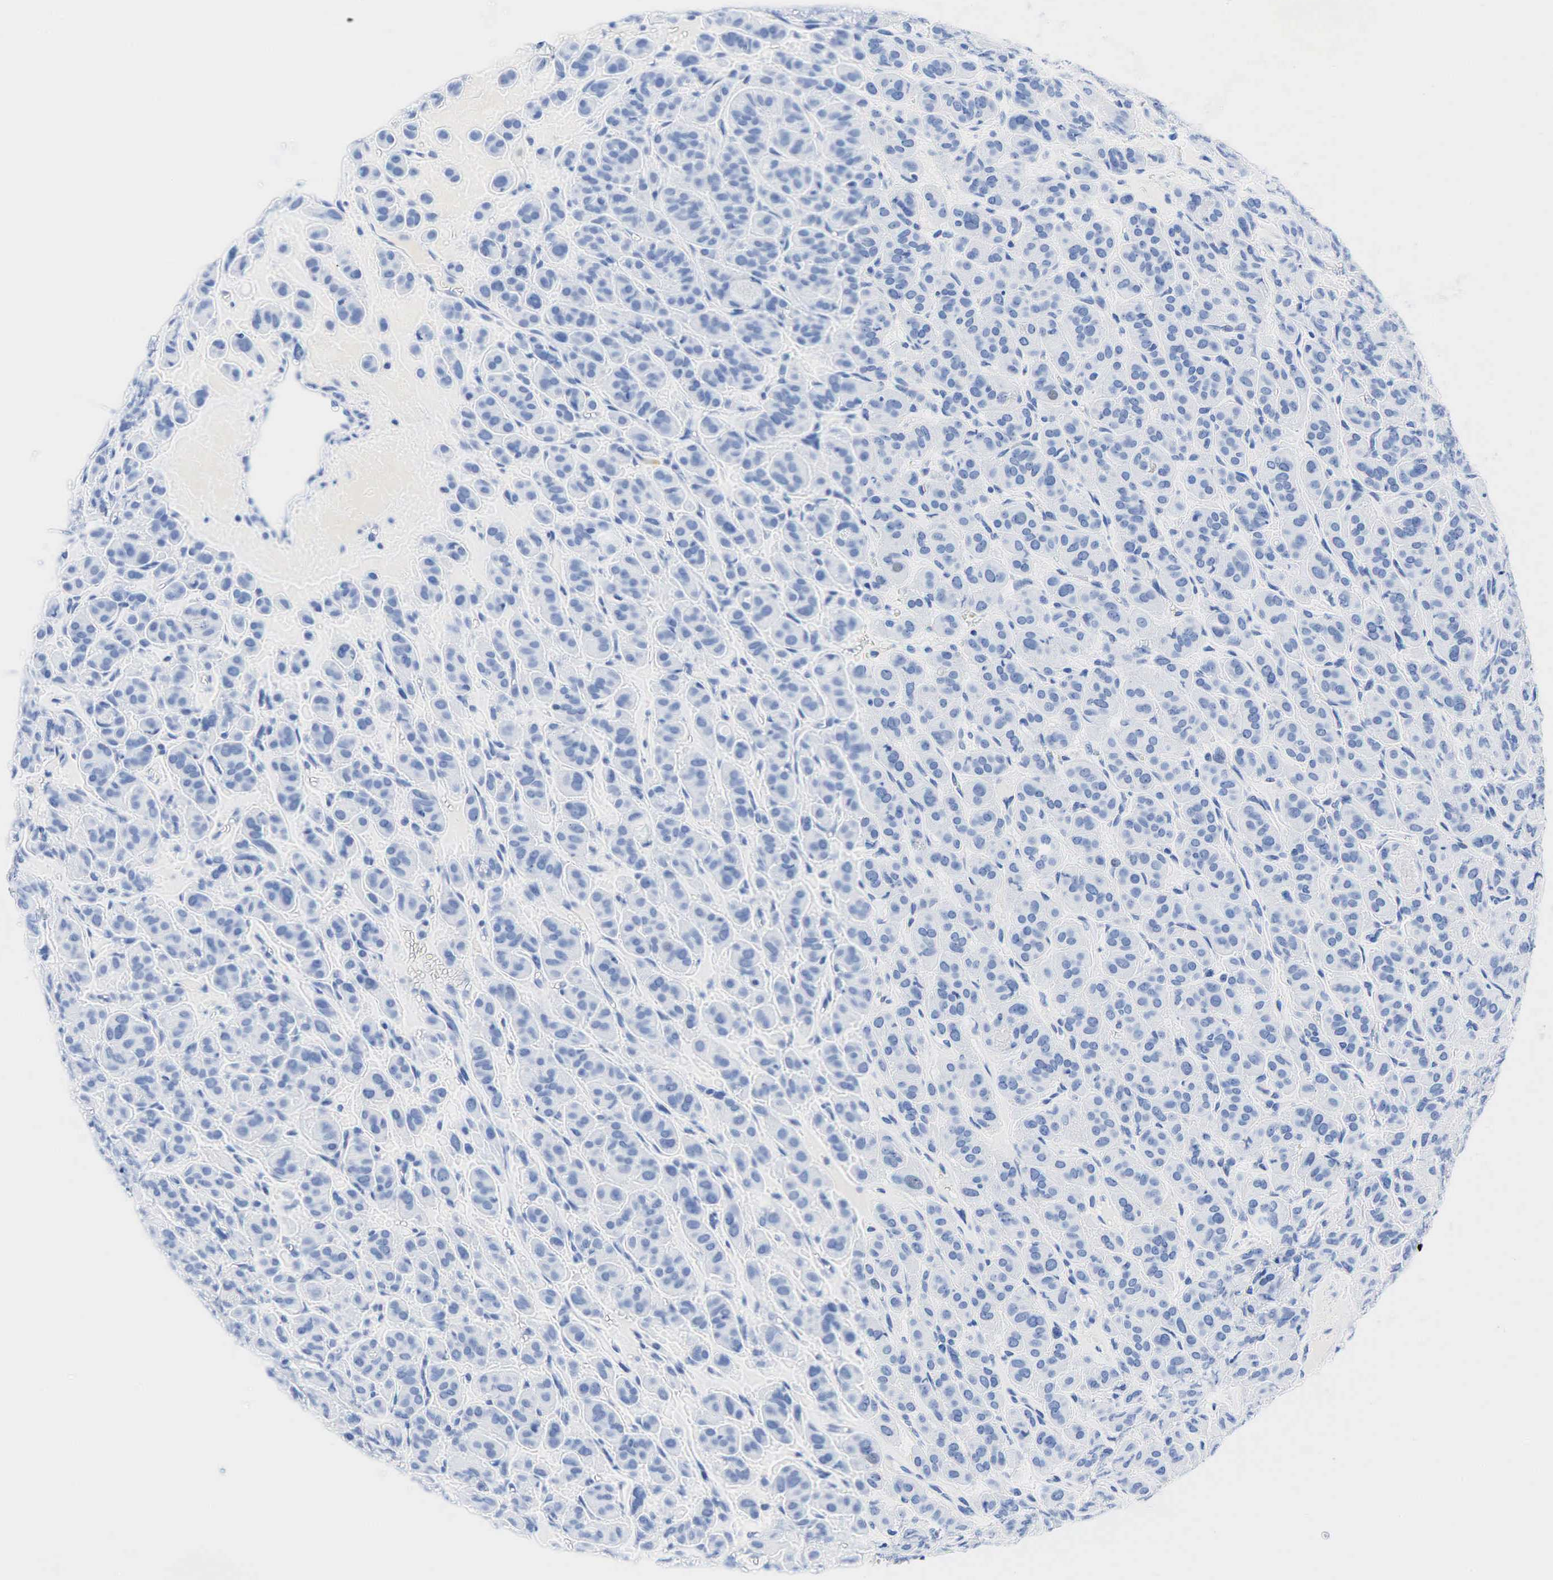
{"staining": {"intensity": "negative", "quantity": "none", "location": "none"}, "tissue": "thyroid cancer", "cell_type": "Tumor cells", "image_type": "cancer", "snomed": [{"axis": "morphology", "description": "Follicular adenoma carcinoma, NOS"}, {"axis": "topography", "description": "Thyroid gland"}], "caption": "This is a image of immunohistochemistry staining of thyroid cancer, which shows no staining in tumor cells. The staining is performed using DAB (3,3'-diaminobenzidine) brown chromogen with nuclei counter-stained in using hematoxylin.", "gene": "INHA", "patient": {"sex": "female", "age": 71}}